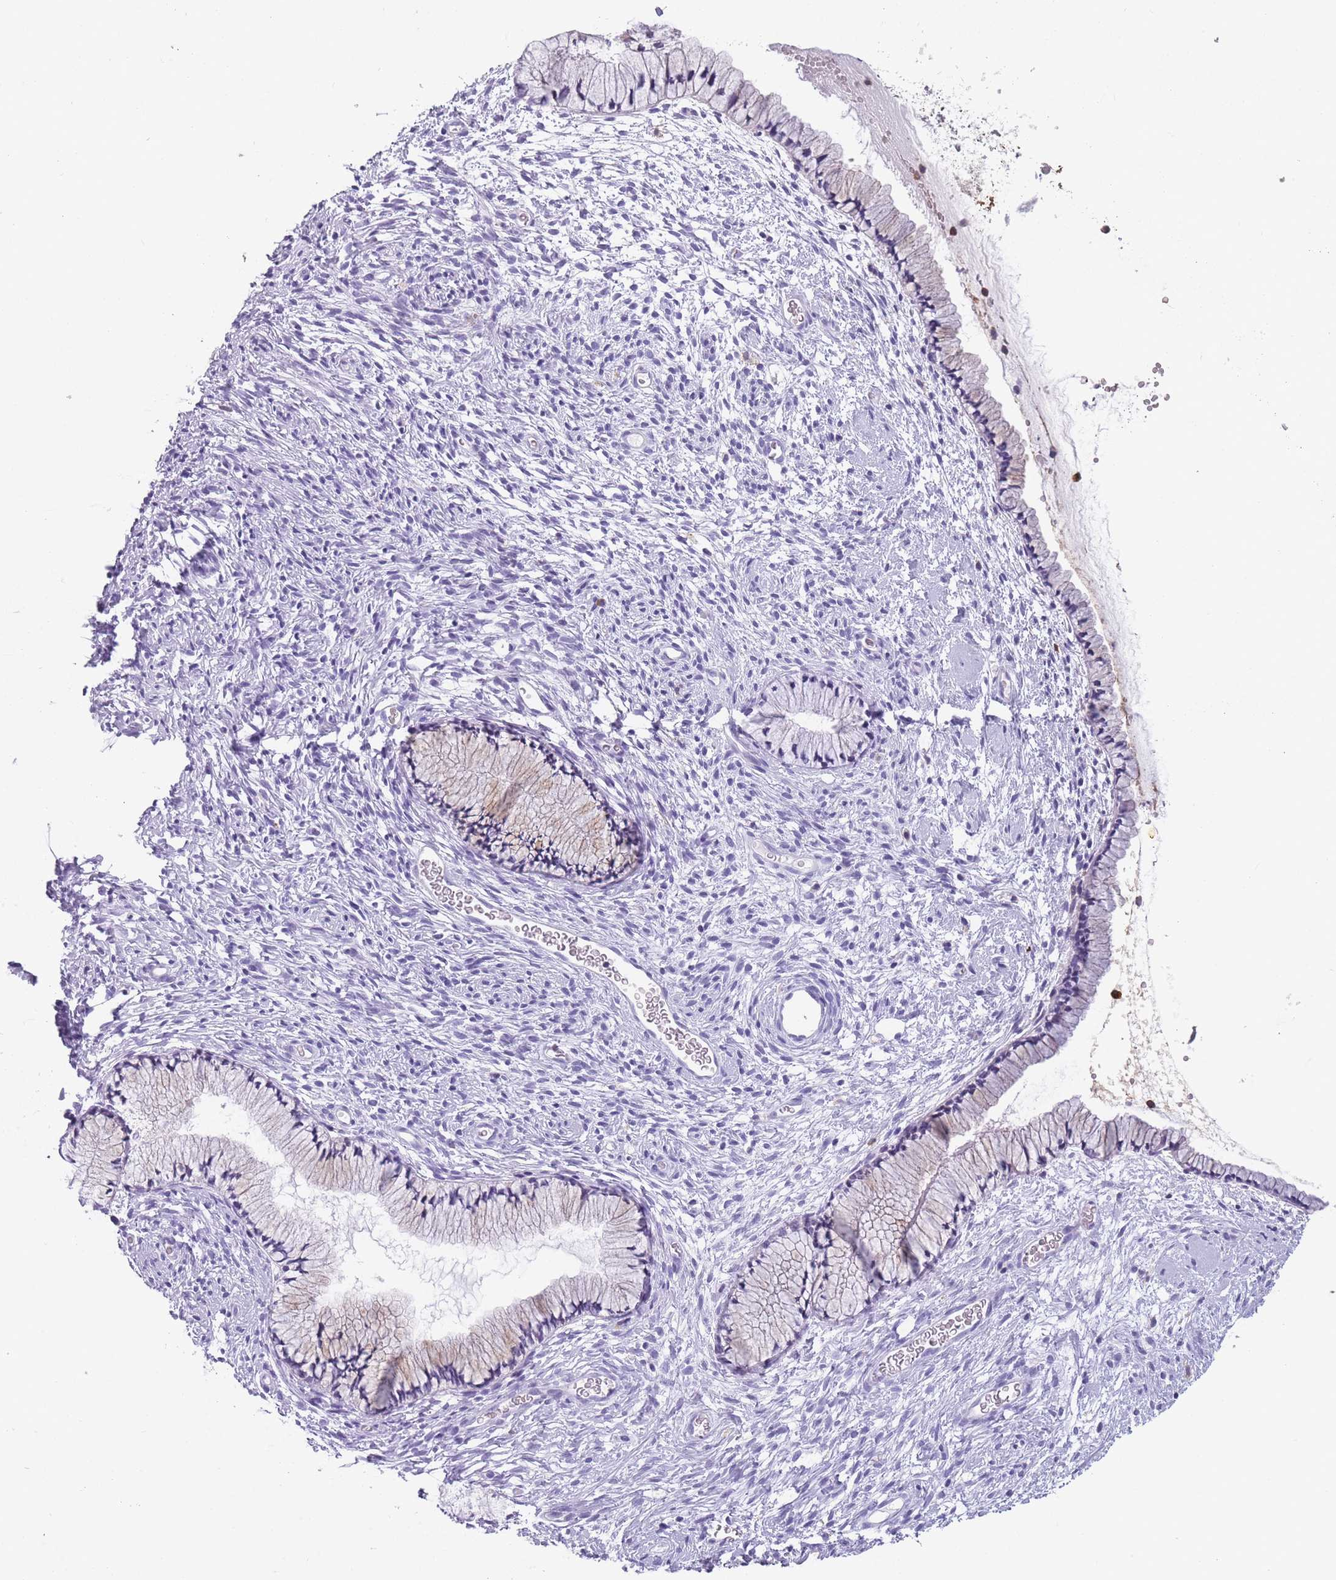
{"staining": {"intensity": "negative", "quantity": "none", "location": "none"}, "tissue": "cervix", "cell_type": "Glandular cells", "image_type": "normal", "snomed": [{"axis": "morphology", "description": "Normal tissue, NOS"}, {"axis": "topography", "description": "Cervix"}], "caption": "Cervix stained for a protein using immunohistochemistry displays no positivity glandular cells.", "gene": "CR1L", "patient": {"sex": "female", "age": 76}}